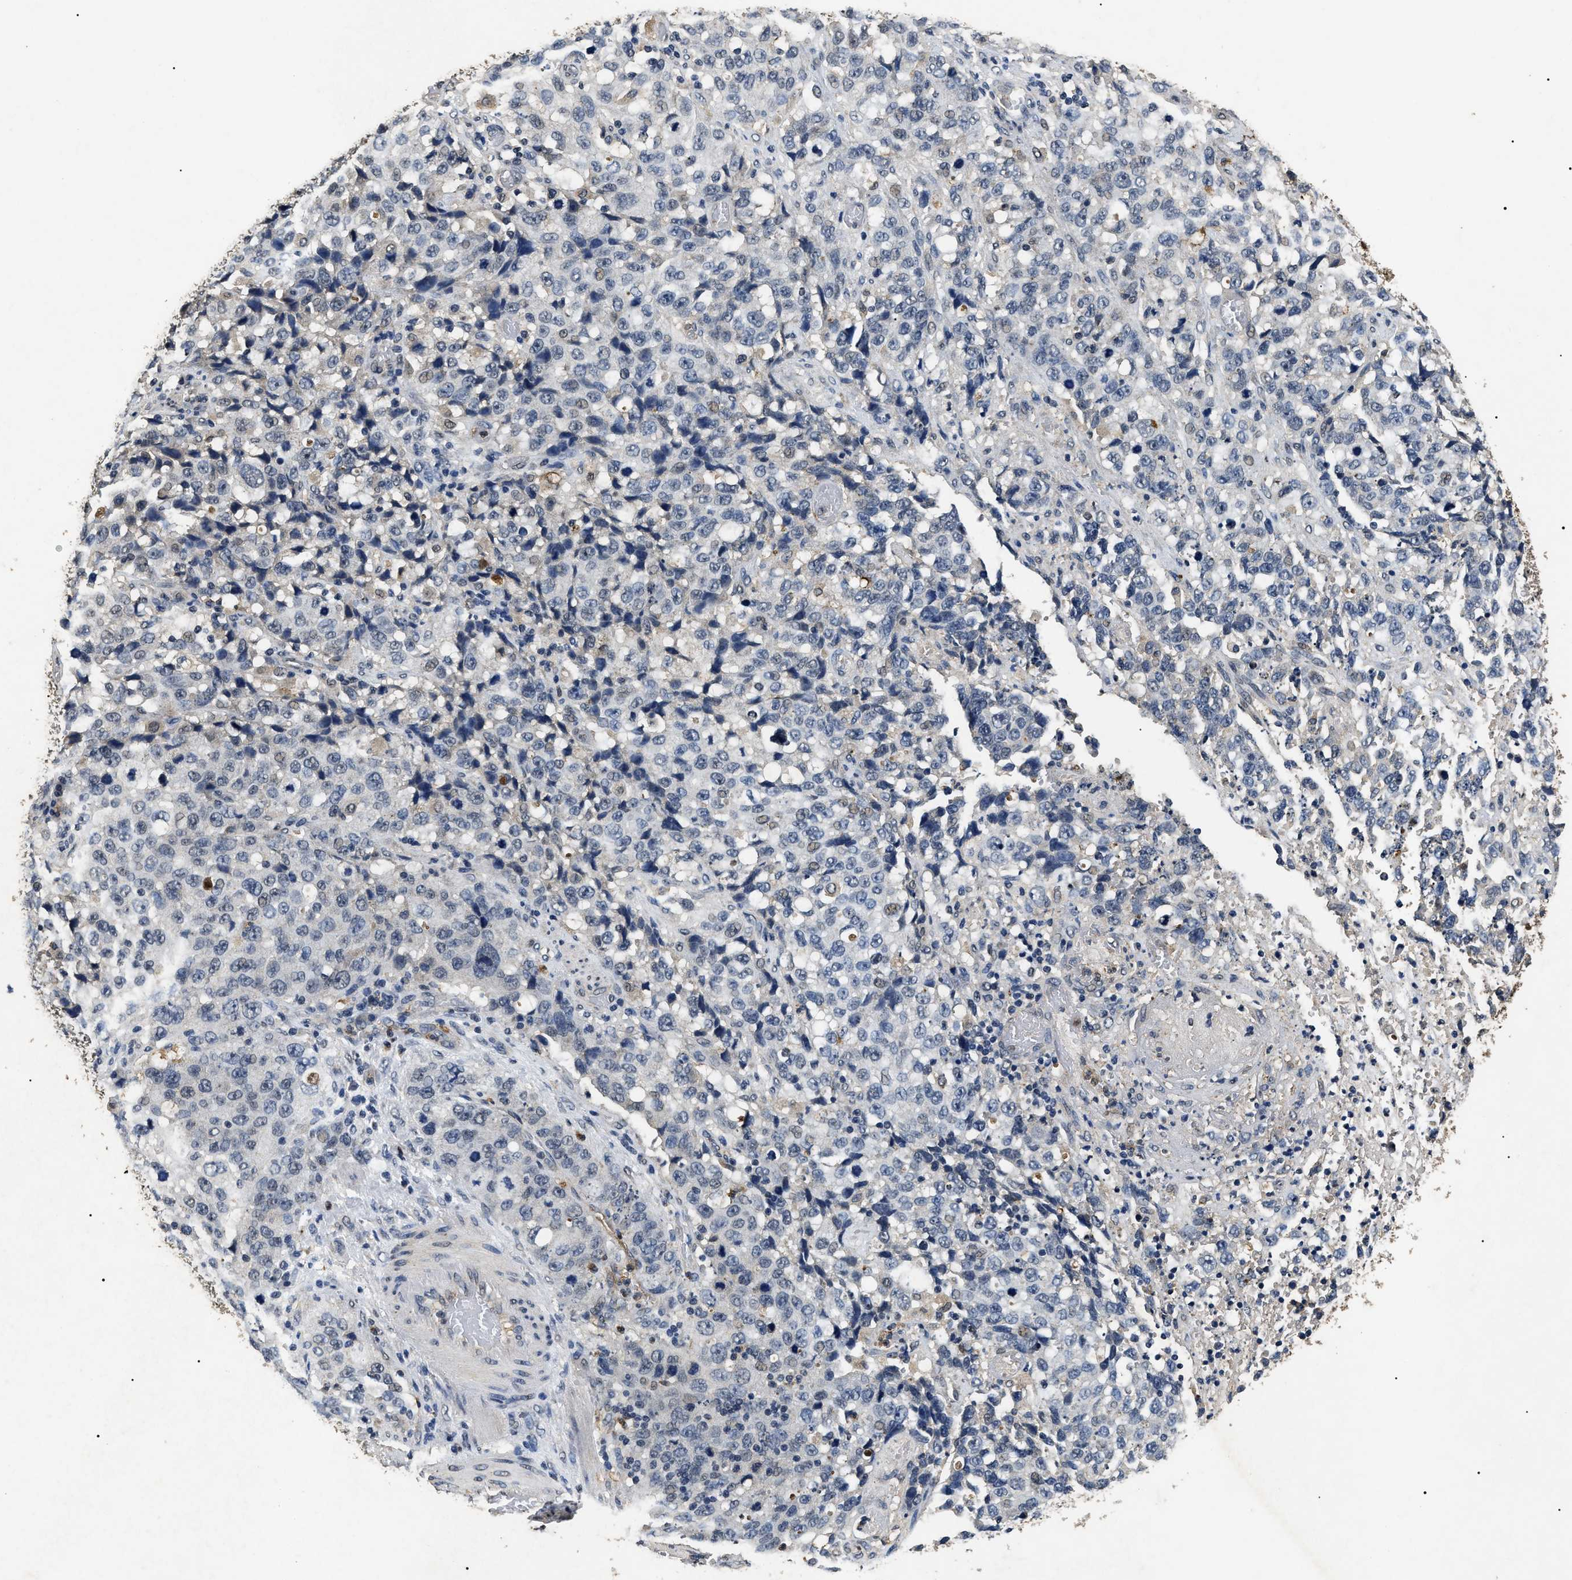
{"staining": {"intensity": "negative", "quantity": "none", "location": "none"}, "tissue": "stomach cancer", "cell_type": "Tumor cells", "image_type": "cancer", "snomed": [{"axis": "morphology", "description": "Normal tissue, NOS"}, {"axis": "morphology", "description": "Adenocarcinoma, NOS"}, {"axis": "topography", "description": "Stomach"}], "caption": "An image of adenocarcinoma (stomach) stained for a protein exhibits no brown staining in tumor cells.", "gene": "ANP32E", "patient": {"sex": "male", "age": 48}}